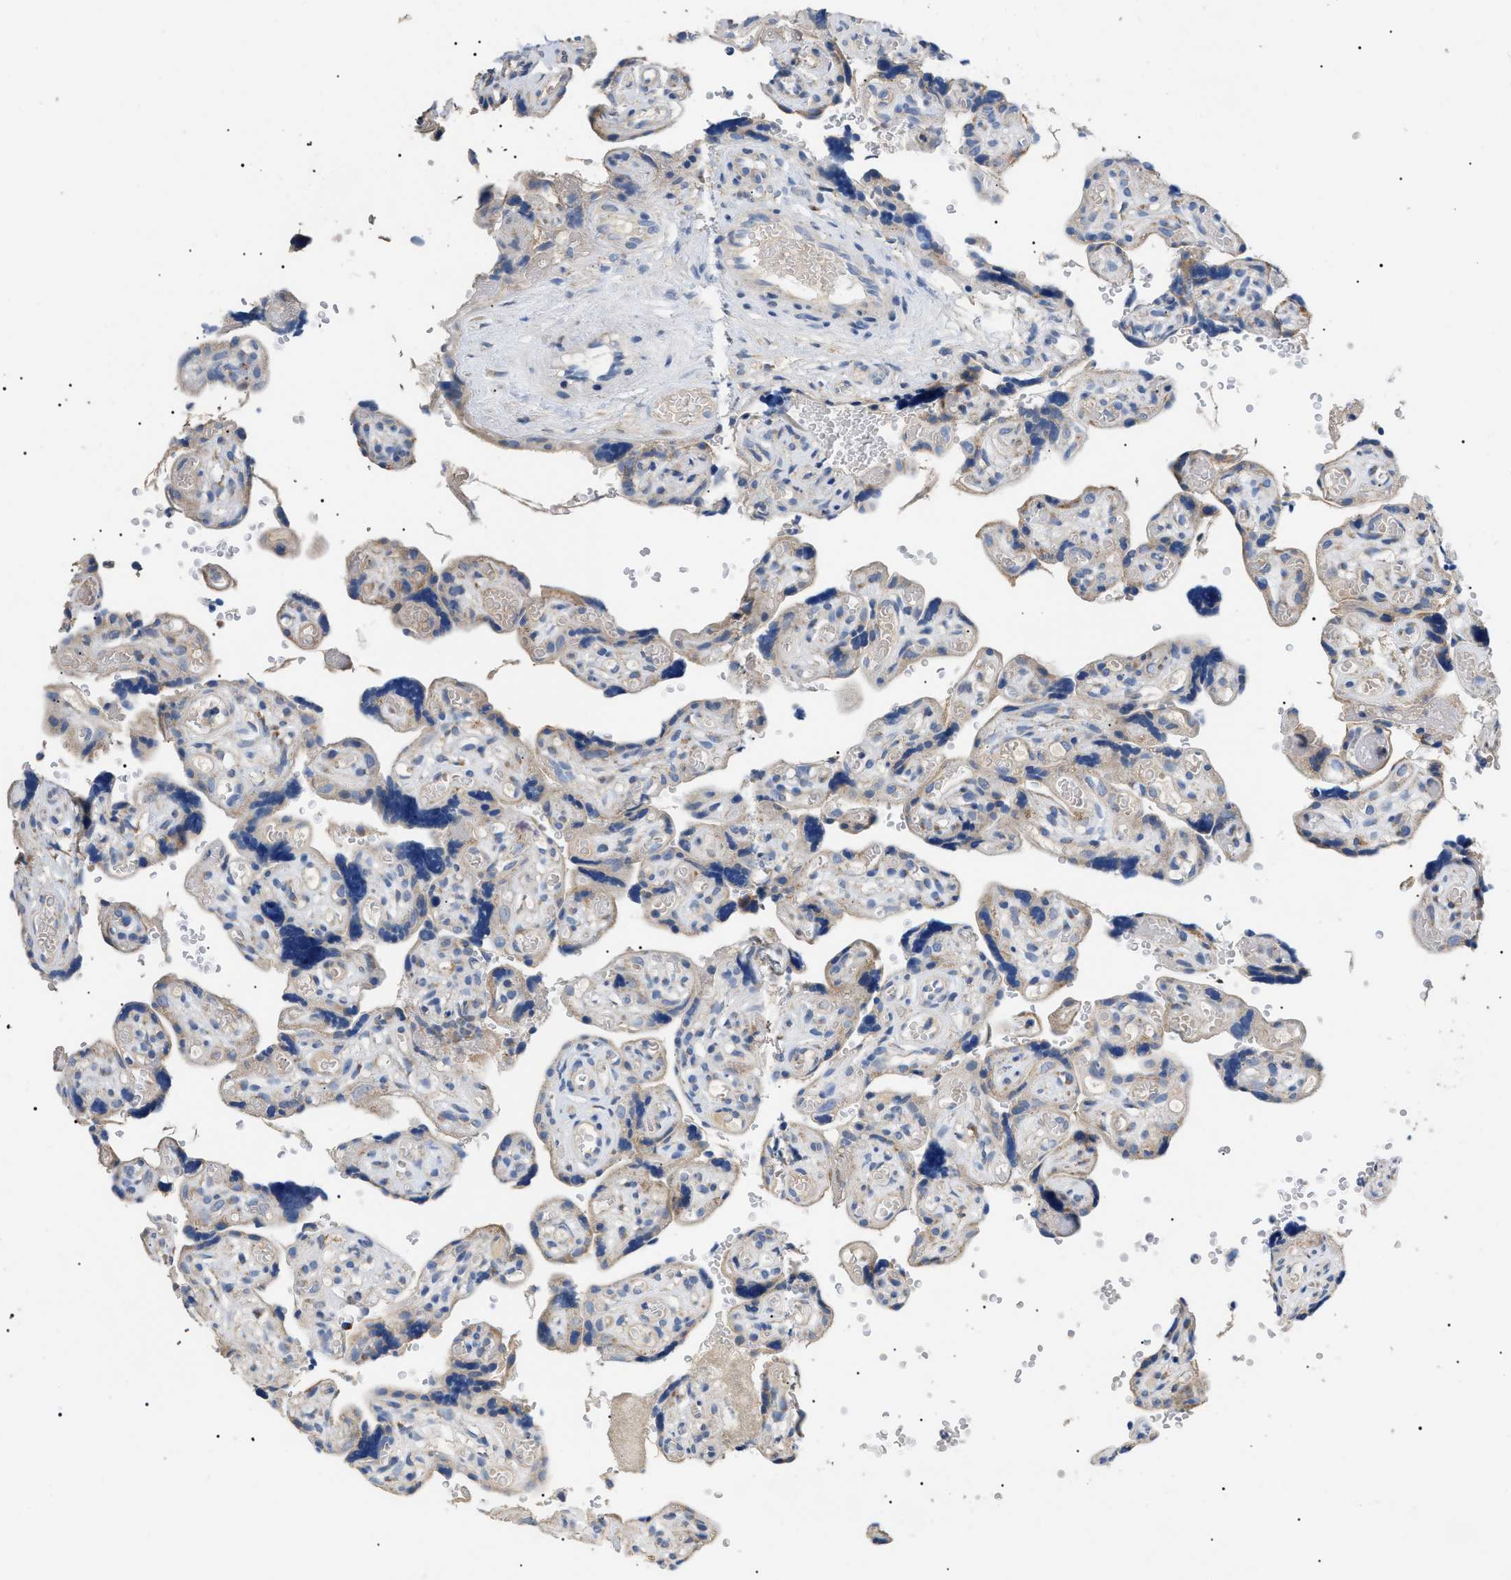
{"staining": {"intensity": "moderate", "quantity": "<25%", "location": "cytoplasmic/membranous"}, "tissue": "placenta", "cell_type": "Decidual cells", "image_type": "normal", "snomed": [{"axis": "morphology", "description": "Normal tissue, NOS"}, {"axis": "topography", "description": "Placenta"}], "caption": "Approximately <25% of decidual cells in benign placenta reveal moderate cytoplasmic/membranous protein staining as visualized by brown immunohistochemical staining.", "gene": "TOMM6", "patient": {"sex": "female", "age": 30}}